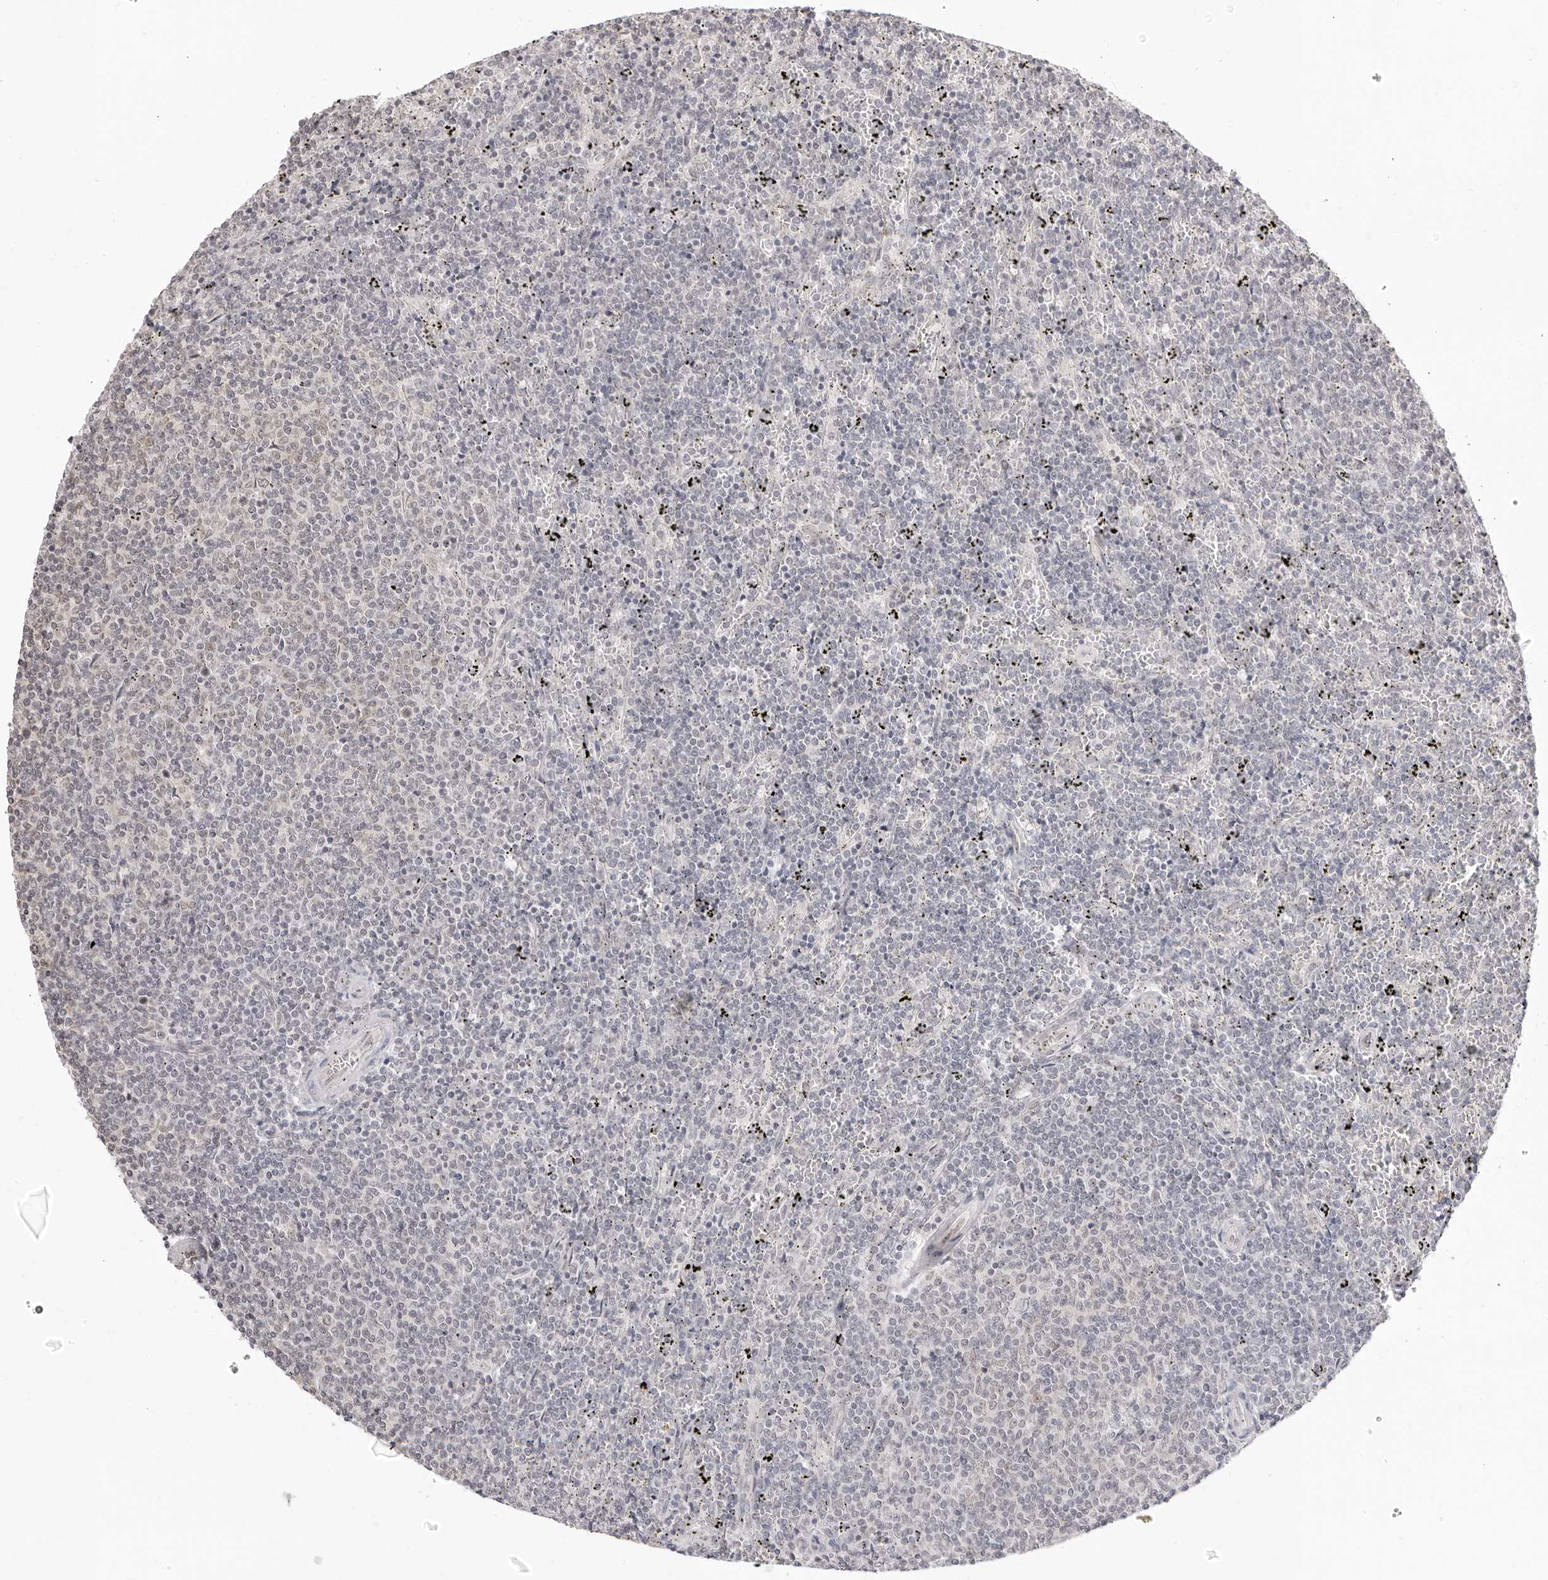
{"staining": {"intensity": "negative", "quantity": "none", "location": "none"}, "tissue": "lymphoma", "cell_type": "Tumor cells", "image_type": "cancer", "snomed": [{"axis": "morphology", "description": "Malignant lymphoma, non-Hodgkin's type, Low grade"}, {"axis": "topography", "description": "Spleen"}], "caption": "Immunohistochemistry (IHC) micrograph of human malignant lymphoma, non-Hodgkin's type (low-grade) stained for a protein (brown), which displays no staining in tumor cells. The staining is performed using DAB (3,3'-diaminobenzidine) brown chromogen with nuclei counter-stained in using hematoxylin.", "gene": "FDPS", "patient": {"sex": "female", "age": 50}}